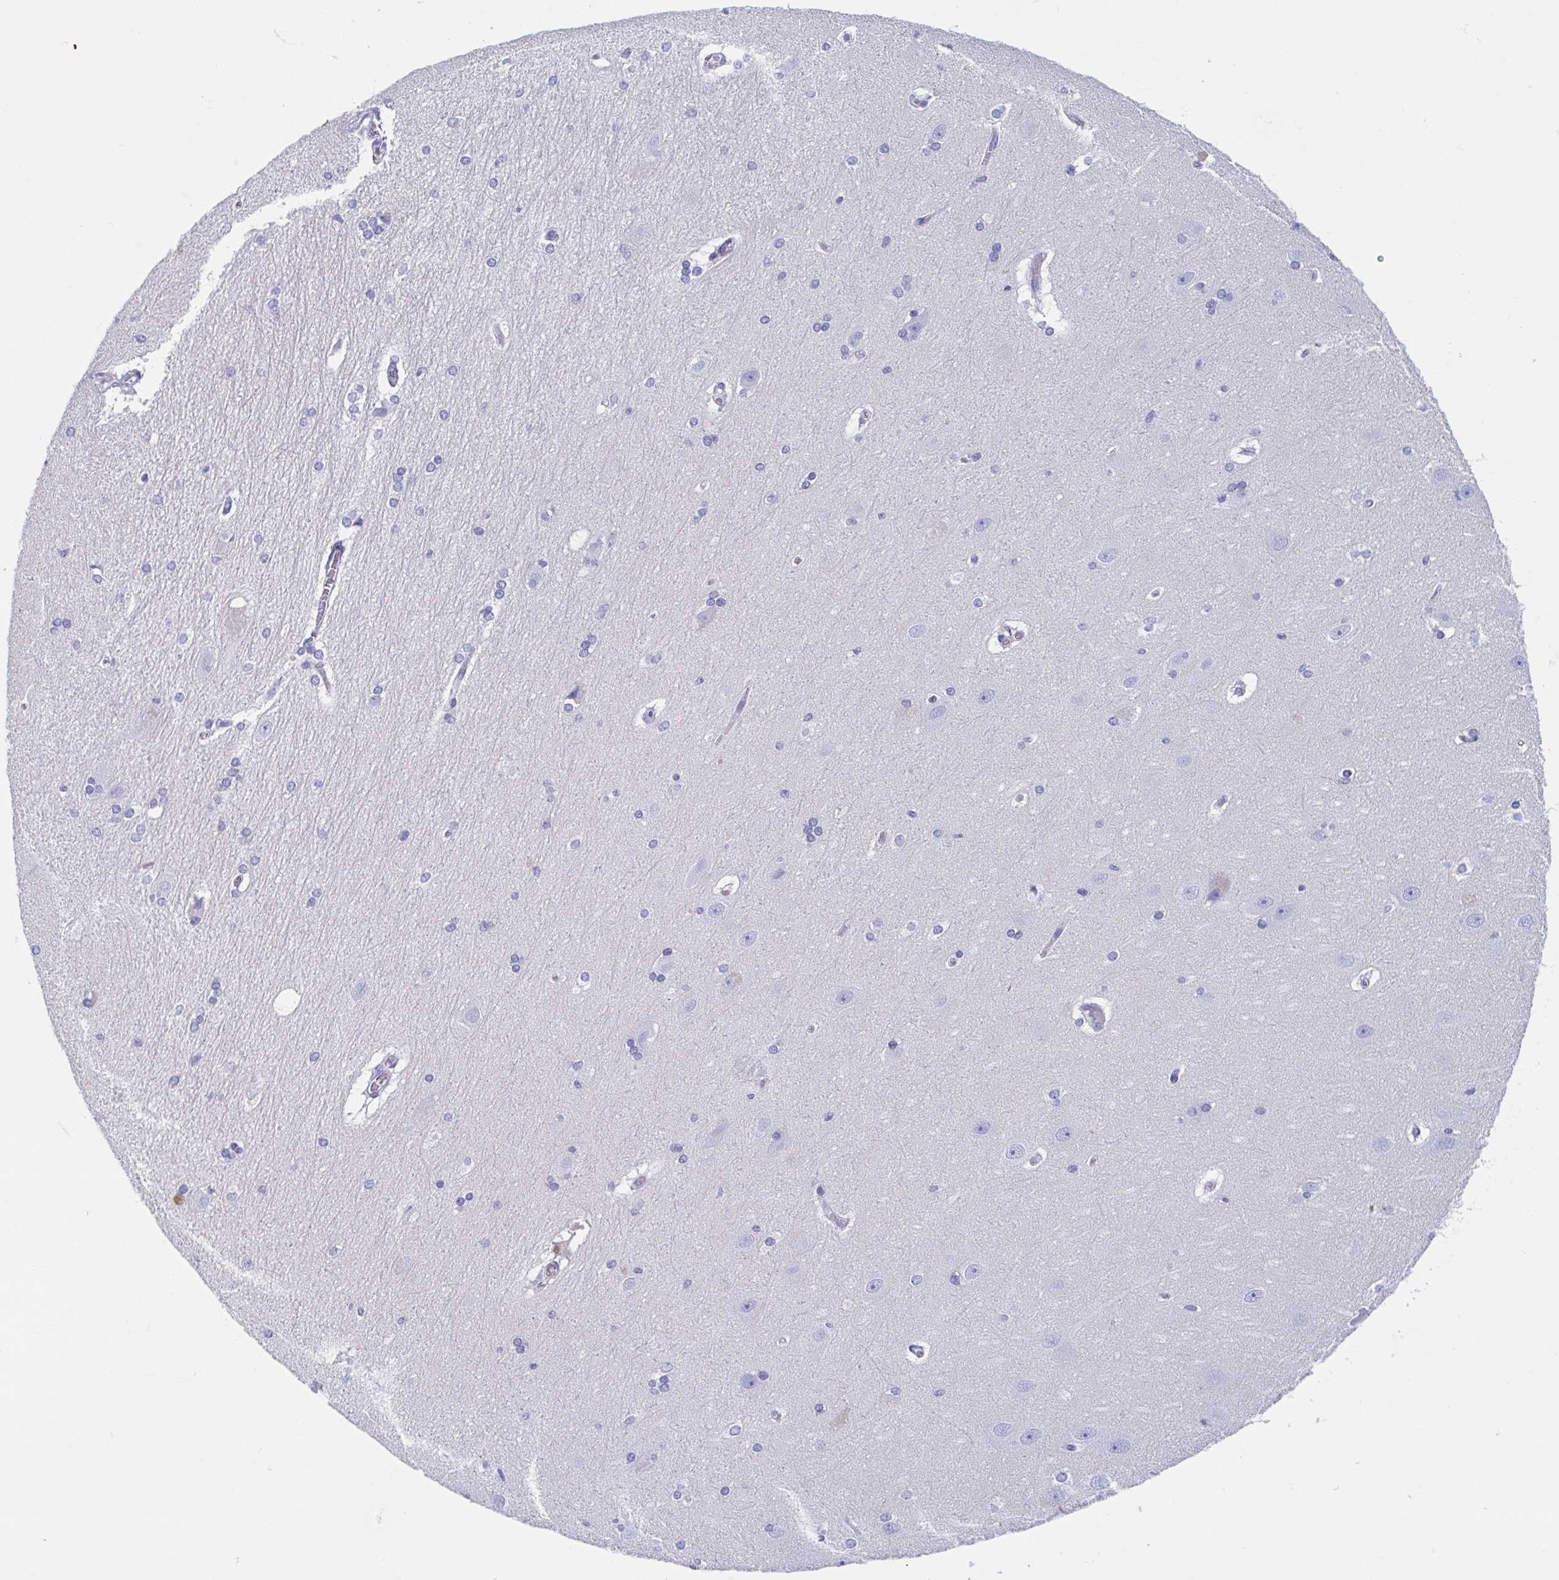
{"staining": {"intensity": "negative", "quantity": "none", "location": "none"}, "tissue": "hippocampus", "cell_type": "Glial cells", "image_type": "normal", "snomed": [{"axis": "morphology", "description": "Normal tissue, NOS"}, {"axis": "topography", "description": "Cerebral cortex"}, {"axis": "topography", "description": "Hippocampus"}], "caption": "Glial cells are negative for protein expression in benign human hippocampus.", "gene": "SHCBP1L", "patient": {"sex": "female", "age": 19}}